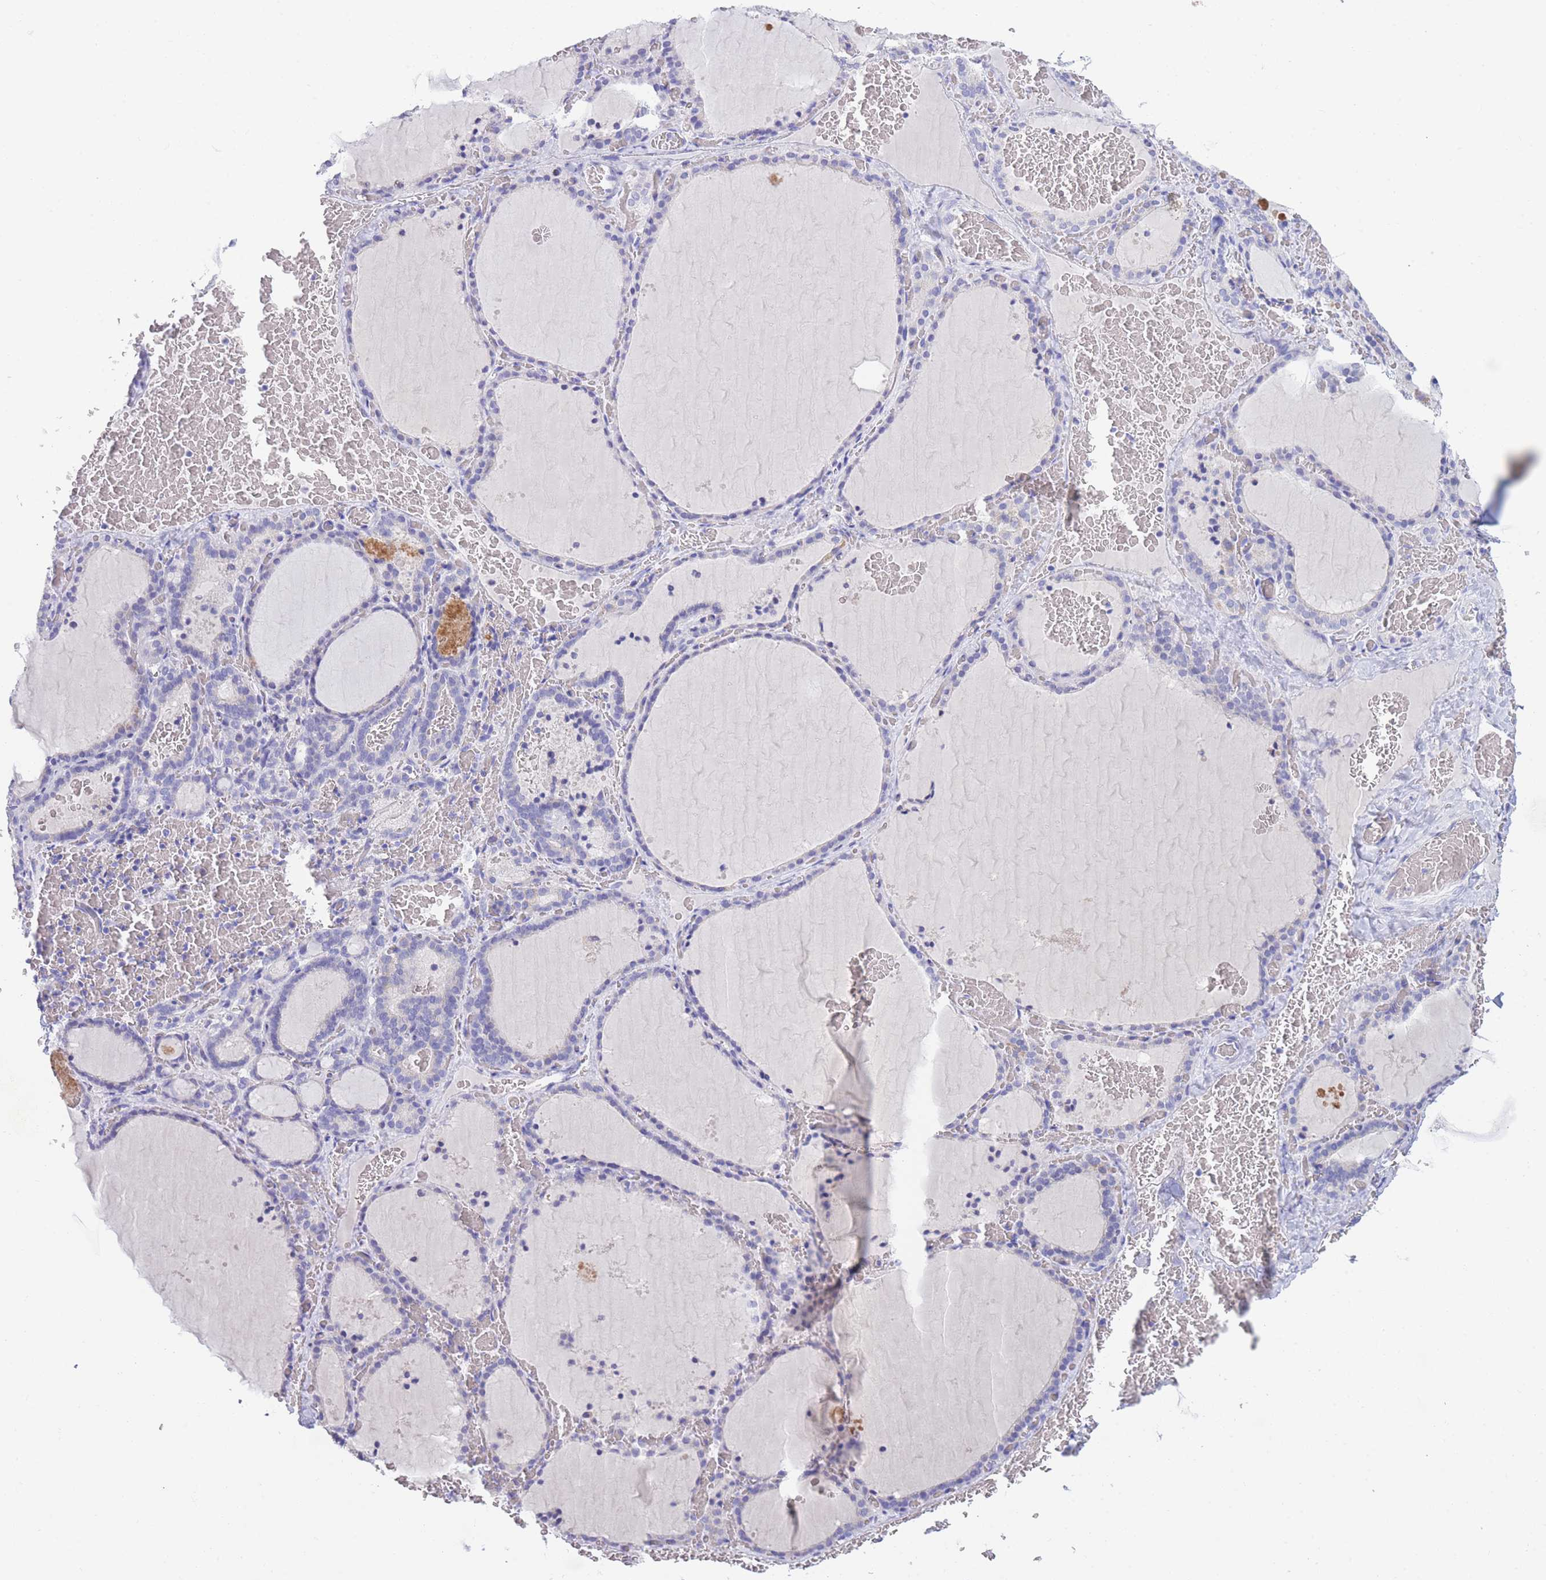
{"staining": {"intensity": "negative", "quantity": "none", "location": "none"}, "tissue": "thyroid gland", "cell_type": "Glandular cells", "image_type": "normal", "snomed": [{"axis": "morphology", "description": "Normal tissue, NOS"}, {"axis": "topography", "description": "Thyroid gland"}], "caption": "A histopathology image of thyroid gland stained for a protein exhibits no brown staining in glandular cells. (Stains: DAB IHC with hematoxylin counter stain, Microscopy: brightfield microscopy at high magnification).", "gene": "PCDHB3", "patient": {"sex": "female", "age": 39}}